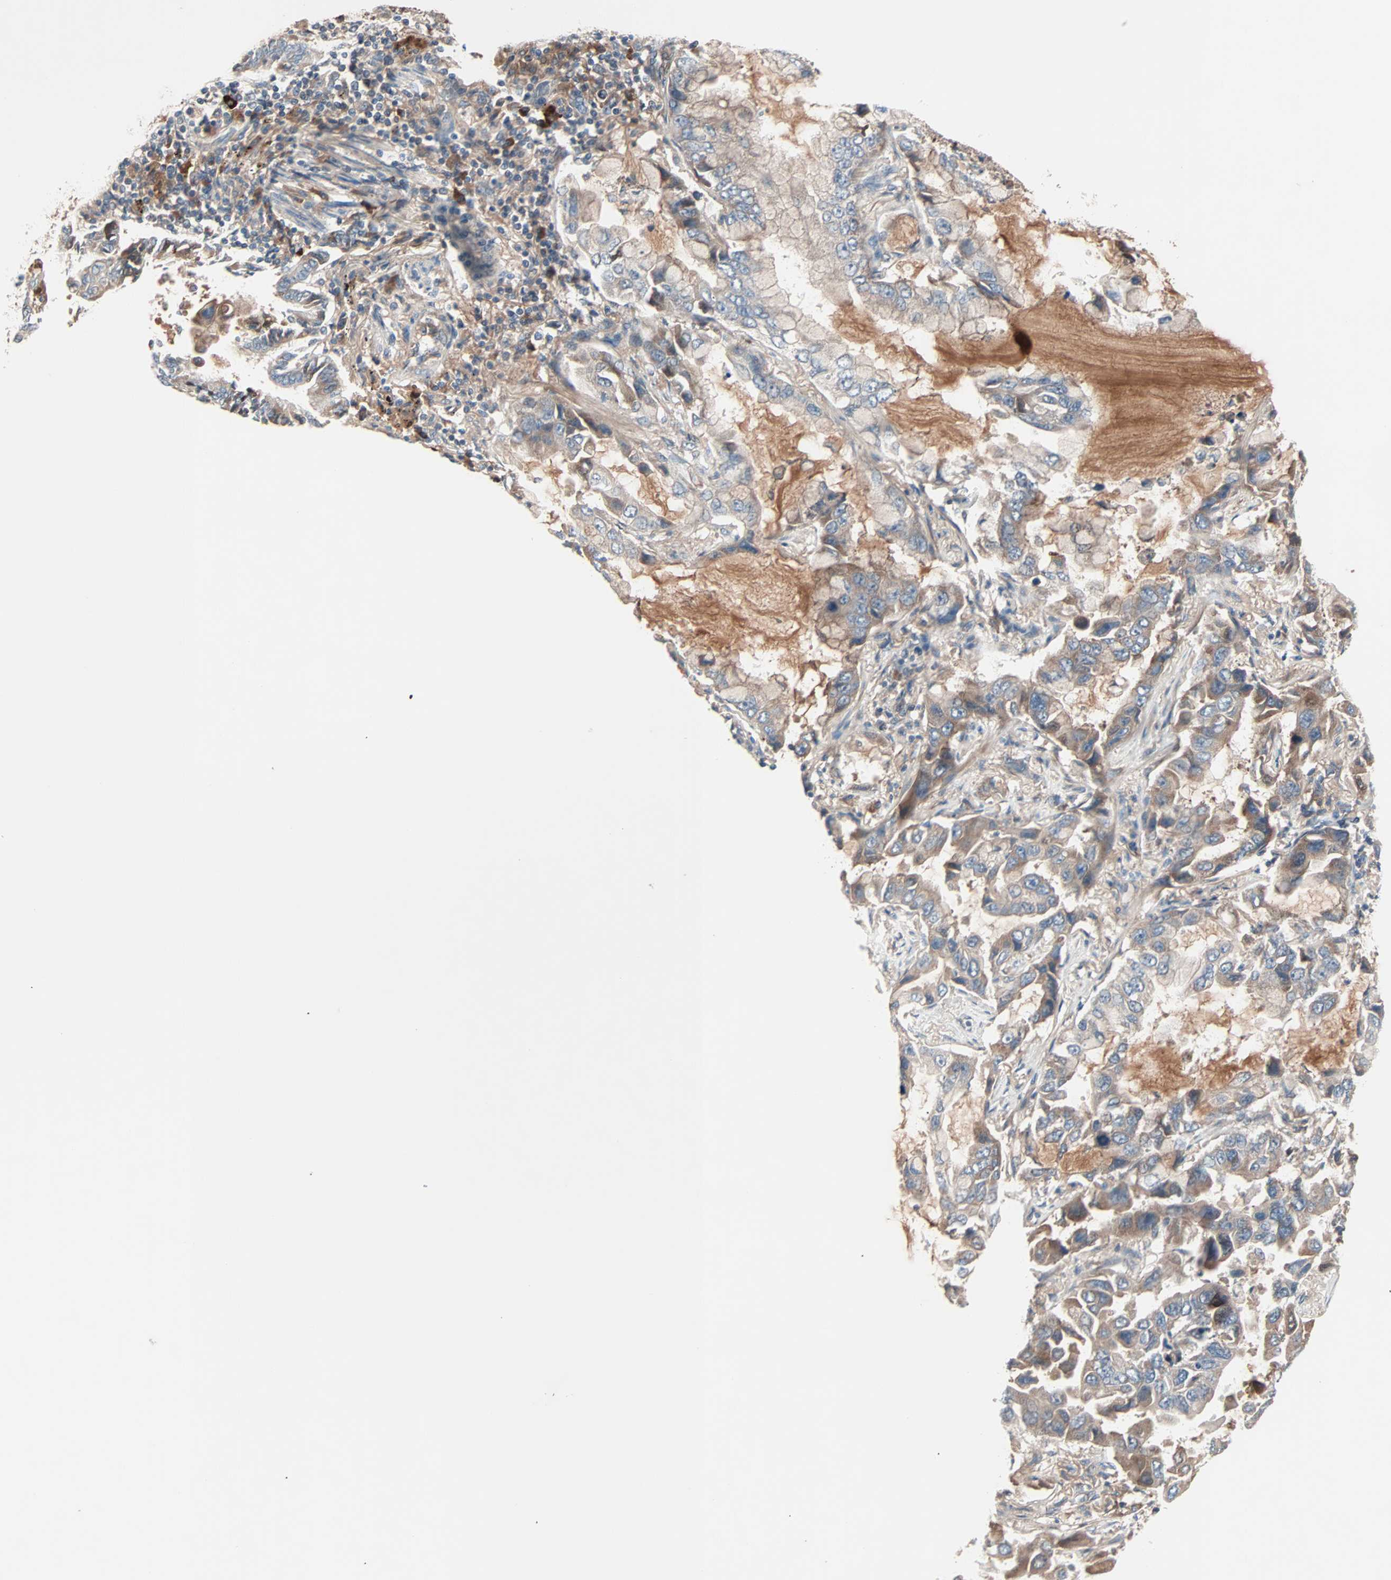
{"staining": {"intensity": "weak", "quantity": ">75%", "location": "cytoplasmic/membranous"}, "tissue": "lung cancer", "cell_type": "Tumor cells", "image_type": "cancer", "snomed": [{"axis": "morphology", "description": "Adenocarcinoma, NOS"}, {"axis": "topography", "description": "Lung"}], "caption": "Immunohistochemical staining of adenocarcinoma (lung) exhibits low levels of weak cytoplasmic/membranous staining in about >75% of tumor cells.", "gene": "CAD", "patient": {"sex": "male", "age": 64}}